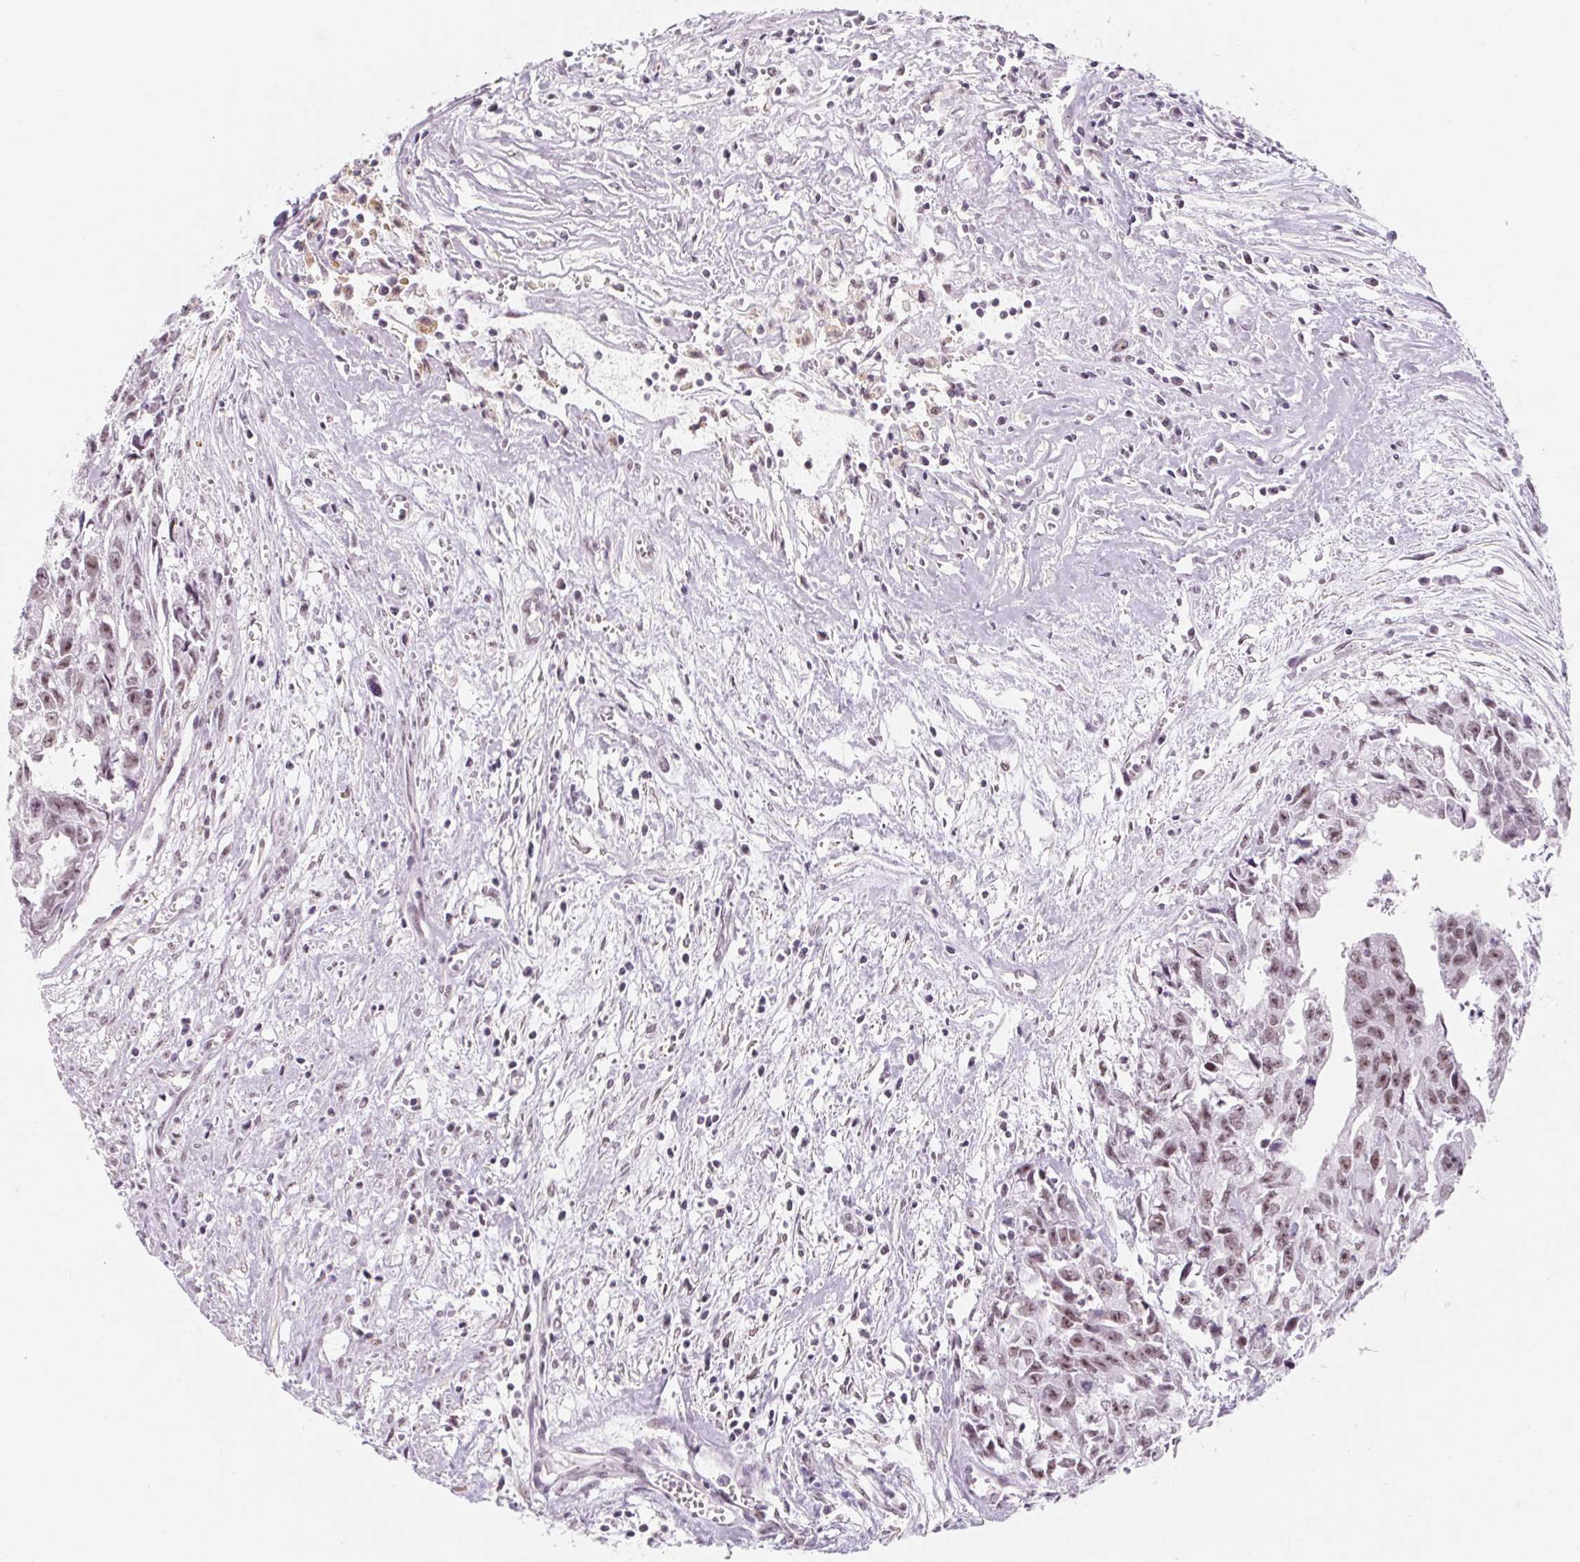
{"staining": {"intensity": "weak", "quantity": ">75%", "location": "nuclear"}, "tissue": "testis cancer", "cell_type": "Tumor cells", "image_type": "cancer", "snomed": [{"axis": "morphology", "description": "Carcinoma, Embryonal, NOS"}, {"axis": "morphology", "description": "Teratoma, malignant, NOS"}, {"axis": "topography", "description": "Testis"}], "caption": "Tumor cells display weak nuclear positivity in about >75% of cells in embryonal carcinoma (testis). (brown staining indicates protein expression, while blue staining denotes nuclei).", "gene": "ZIC4", "patient": {"sex": "male", "age": 24}}